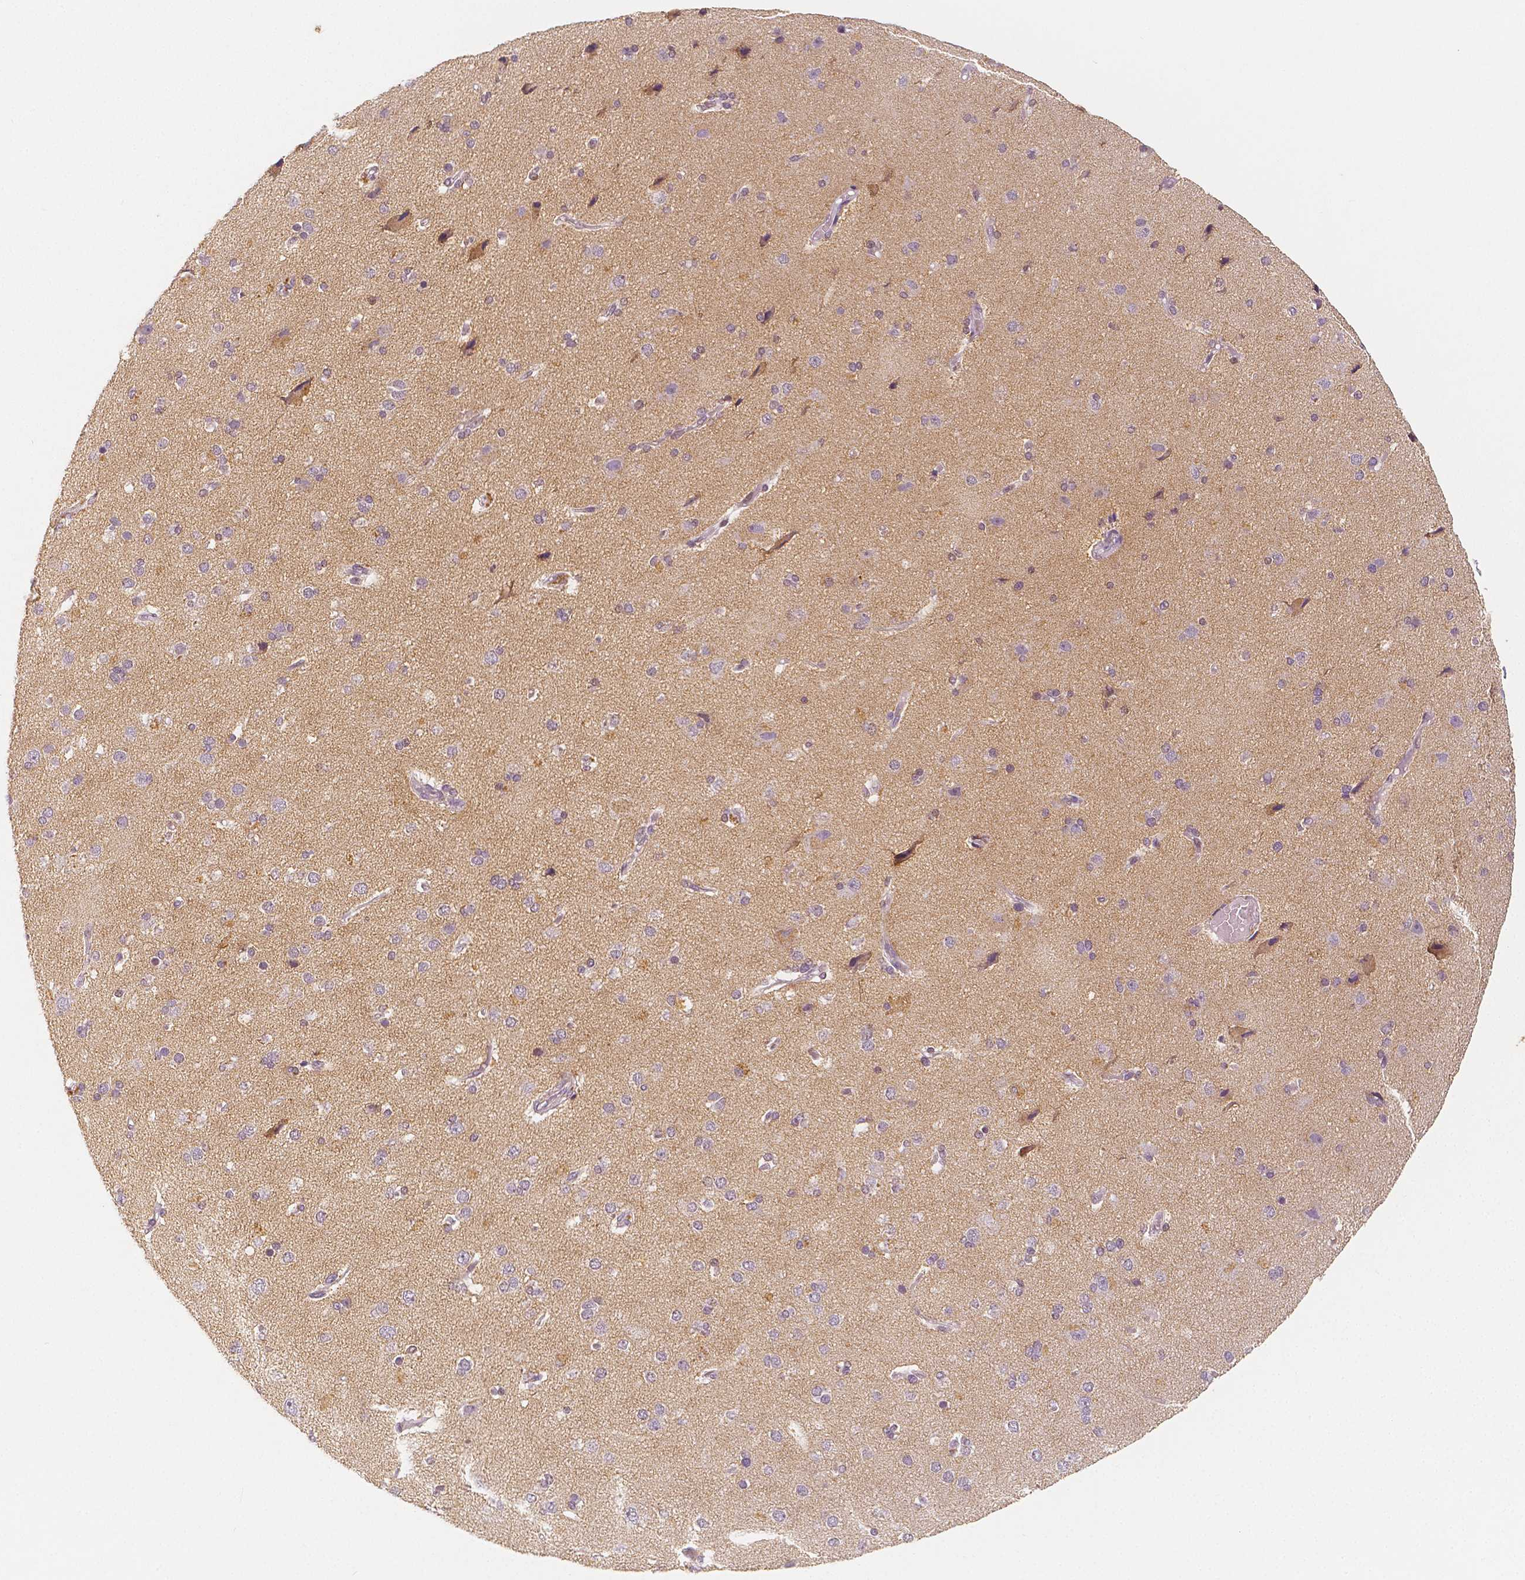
{"staining": {"intensity": "negative", "quantity": "none", "location": "none"}, "tissue": "cerebral cortex", "cell_type": "Endothelial cells", "image_type": "normal", "snomed": [{"axis": "morphology", "description": "Normal tissue, NOS"}, {"axis": "morphology", "description": "Glioma, malignant, High grade"}, {"axis": "topography", "description": "Cerebral cortex"}], "caption": "Endothelial cells are negative for brown protein staining in unremarkable cerebral cortex. (Brightfield microscopy of DAB IHC at high magnification).", "gene": "THY1", "patient": {"sex": "male", "age": 71}}